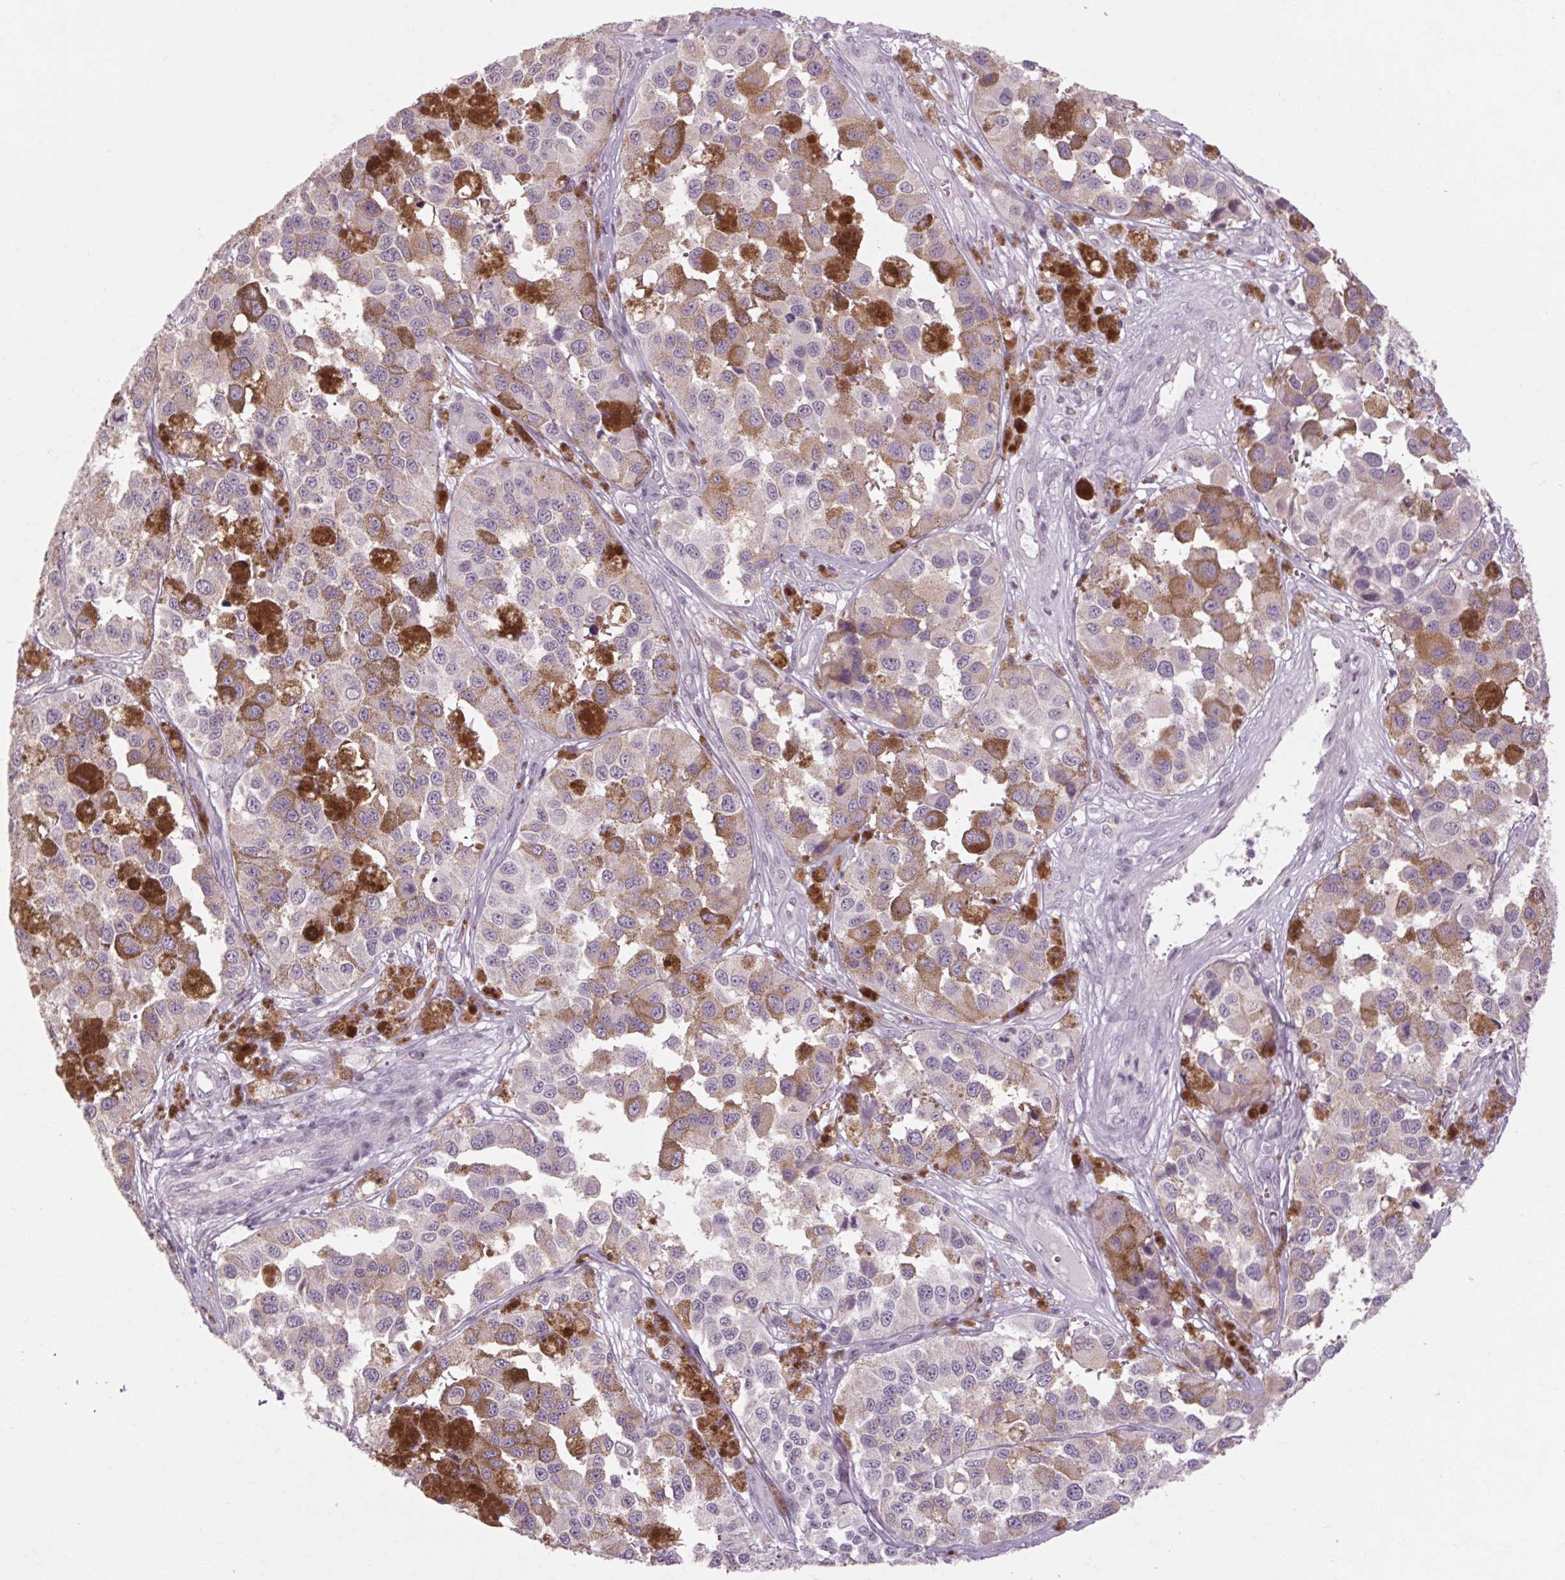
{"staining": {"intensity": "negative", "quantity": "none", "location": "none"}, "tissue": "melanoma", "cell_type": "Tumor cells", "image_type": "cancer", "snomed": [{"axis": "morphology", "description": "Malignant melanoma, NOS"}, {"axis": "topography", "description": "Skin"}], "caption": "Immunohistochemistry (IHC) photomicrograph of human malignant melanoma stained for a protein (brown), which displays no staining in tumor cells.", "gene": "POMC", "patient": {"sex": "female", "age": 58}}